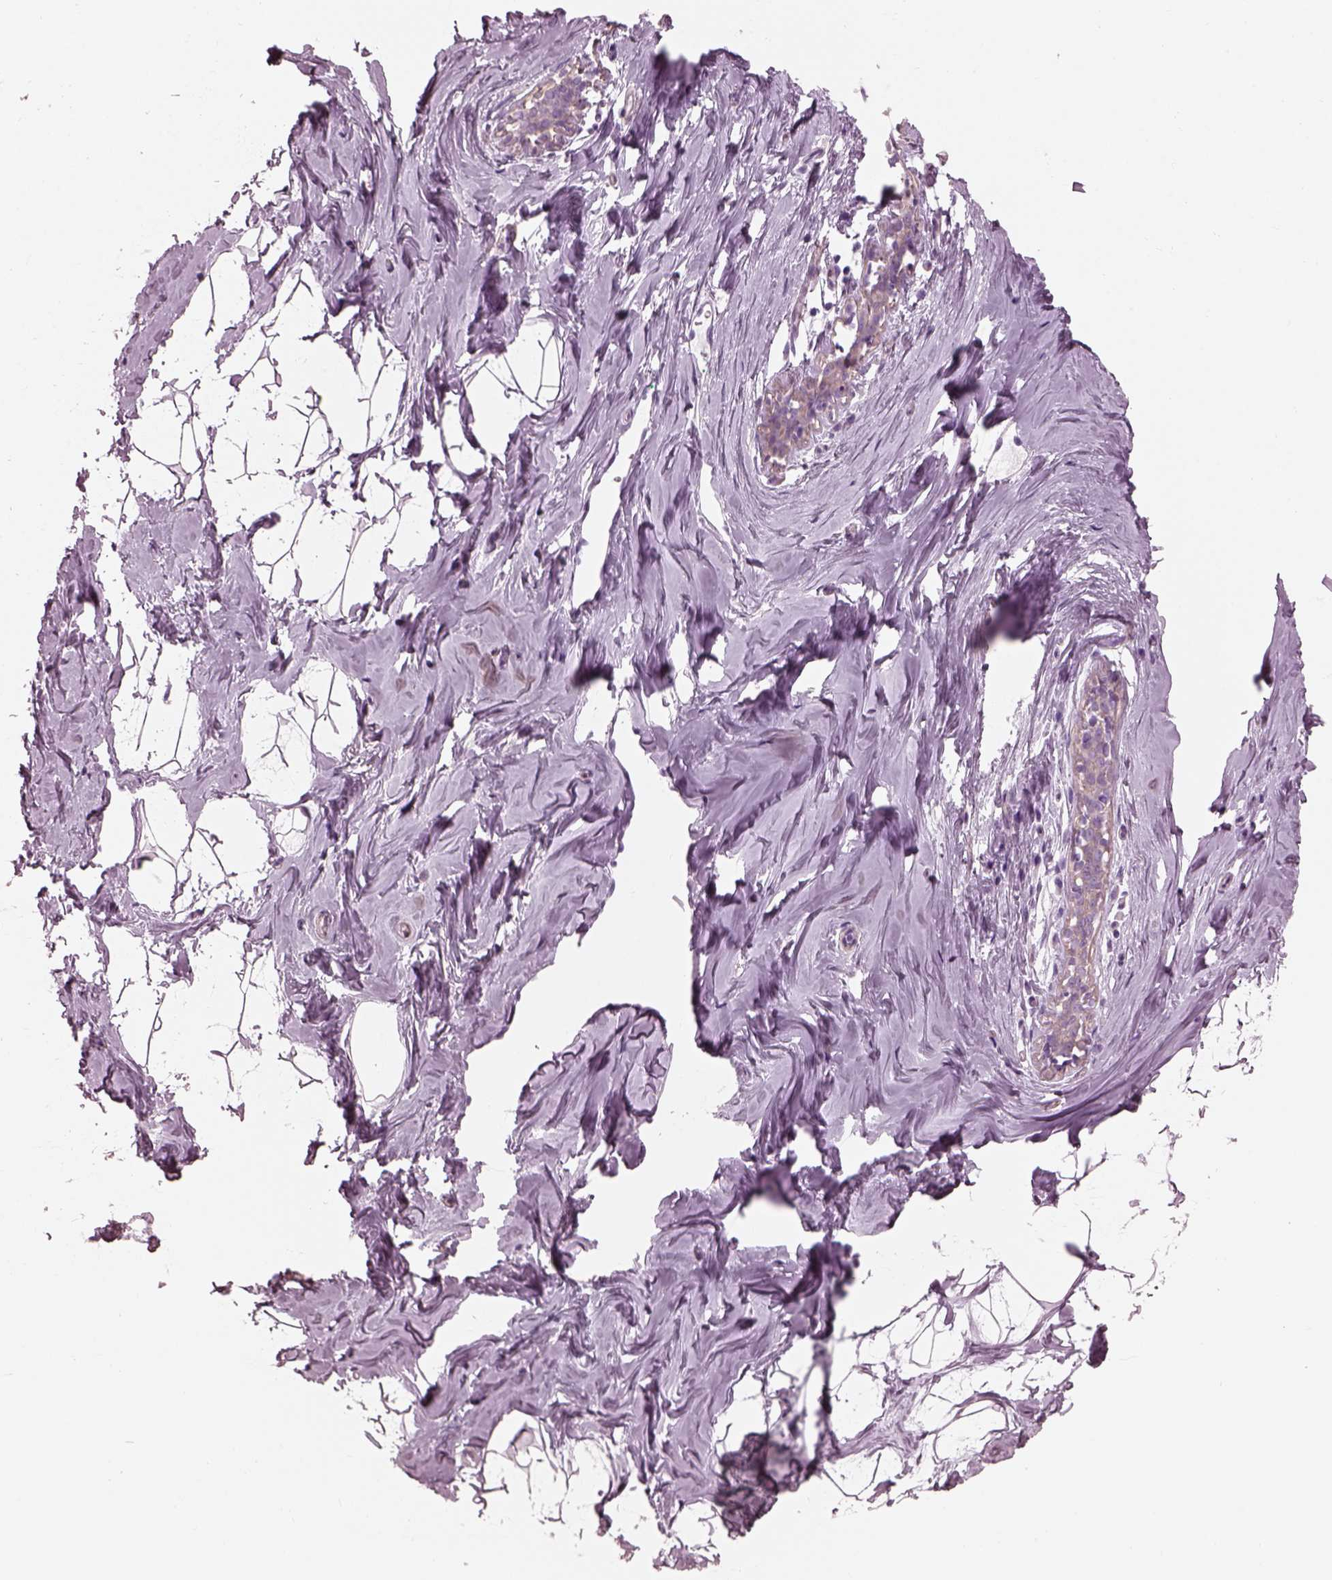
{"staining": {"intensity": "negative", "quantity": "none", "location": "none"}, "tissue": "breast", "cell_type": "Adipocytes", "image_type": "normal", "snomed": [{"axis": "morphology", "description": "Normal tissue, NOS"}, {"axis": "topography", "description": "Breast"}], "caption": "An immunohistochemistry image of normal breast is shown. There is no staining in adipocytes of breast. (Stains: DAB (3,3'-diaminobenzidine) IHC with hematoxylin counter stain, Microscopy: brightfield microscopy at high magnification).", "gene": "BFSP1", "patient": {"sex": "female", "age": 32}}